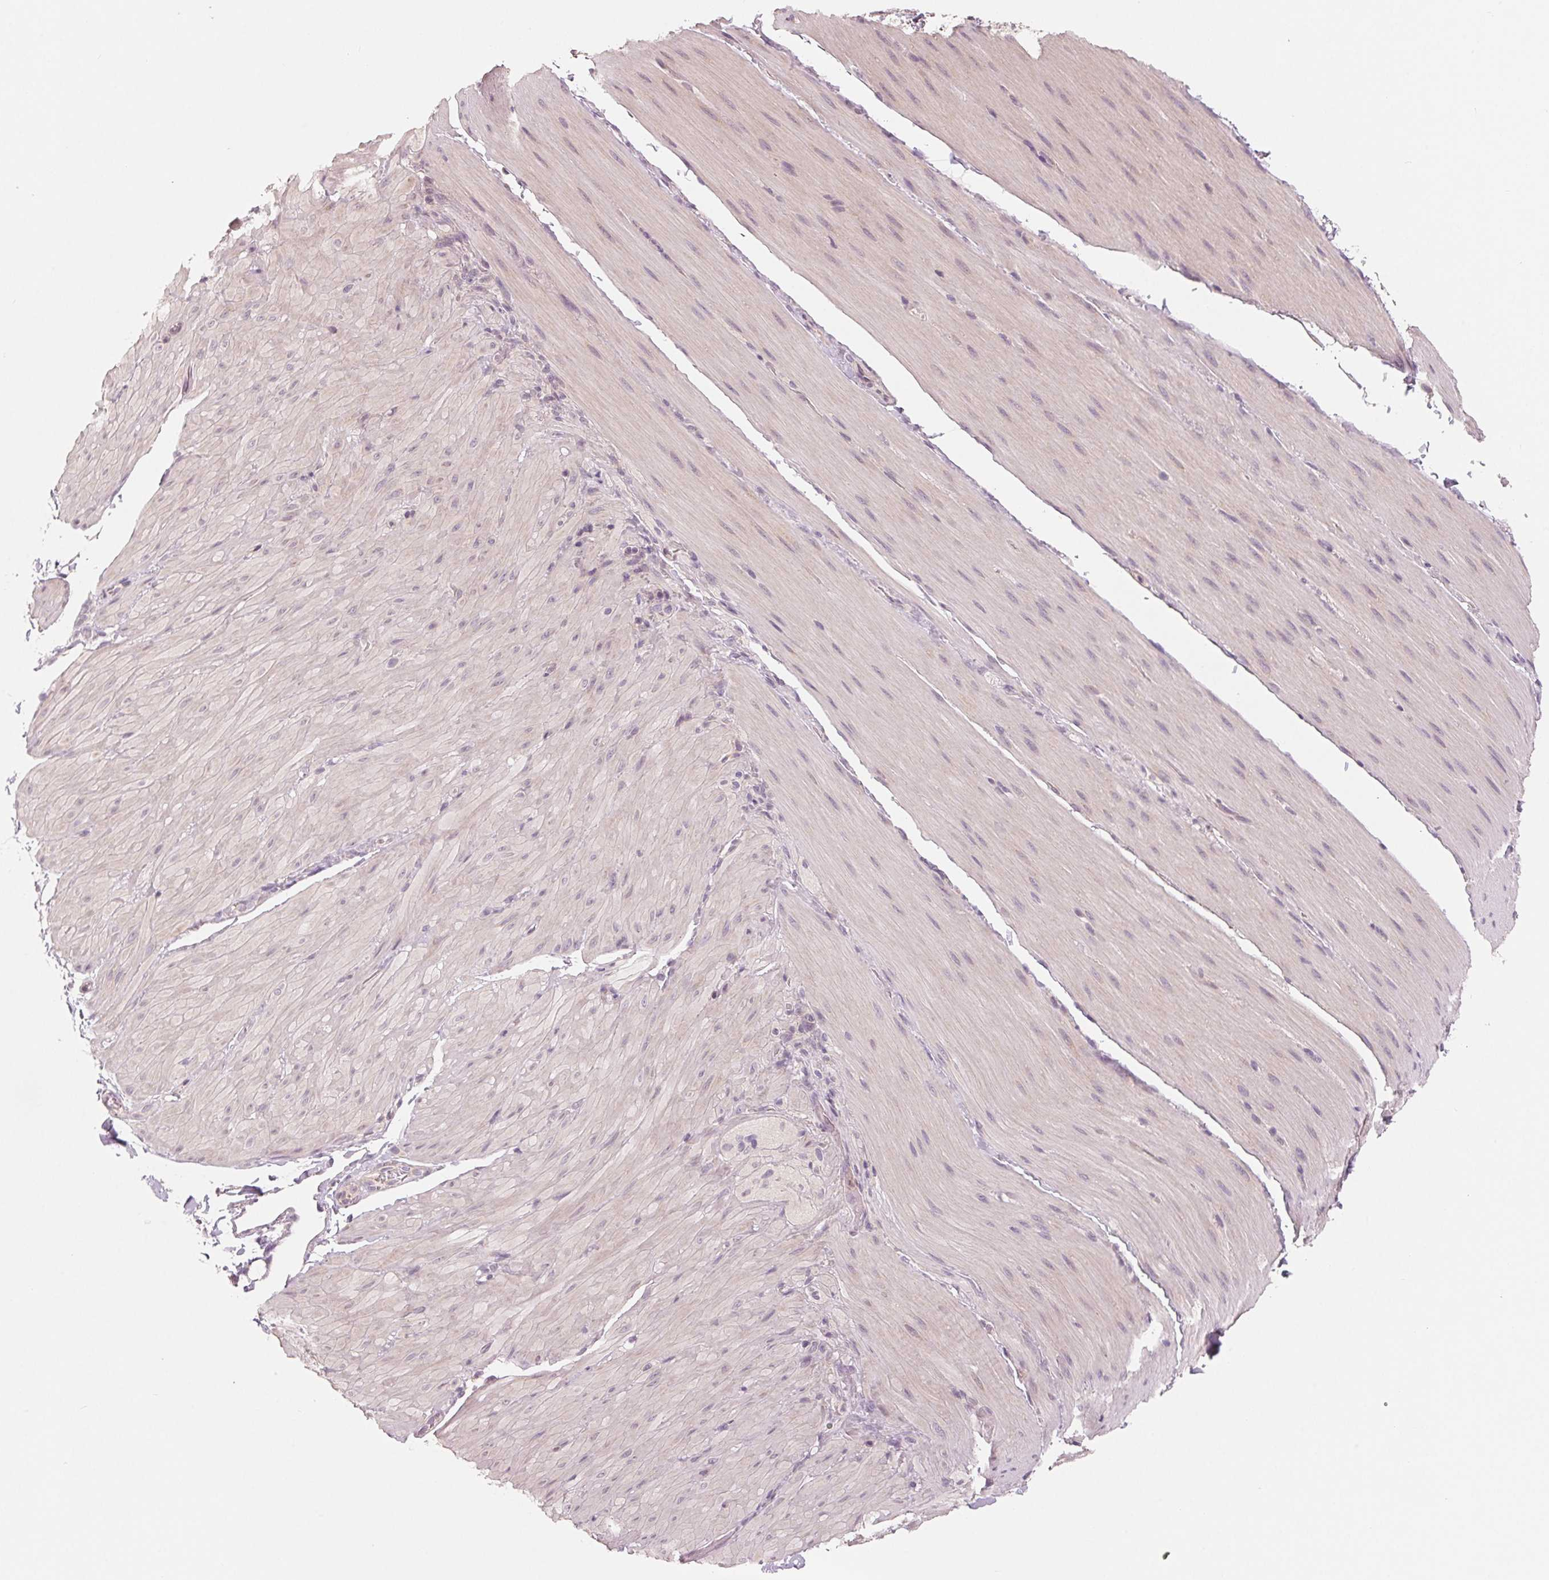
{"staining": {"intensity": "negative", "quantity": "none", "location": "none"}, "tissue": "smooth muscle", "cell_type": "Smooth muscle cells", "image_type": "normal", "snomed": [{"axis": "morphology", "description": "Normal tissue, NOS"}, {"axis": "topography", "description": "Smooth muscle"}, {"axis": "topography", "description": "Colon"}], "caption": "This is a image of immunohistochemistry staining of normal smooth muscle, which shows no expression in smooth muscle cells. (DAB (3,3'-diaminobenzidine) immunohistochemistry (IHC) visualized using brightfield microscopy, high magnification).", "gene": "AQP8", "patient": {"sex": "male", "age": 73}}